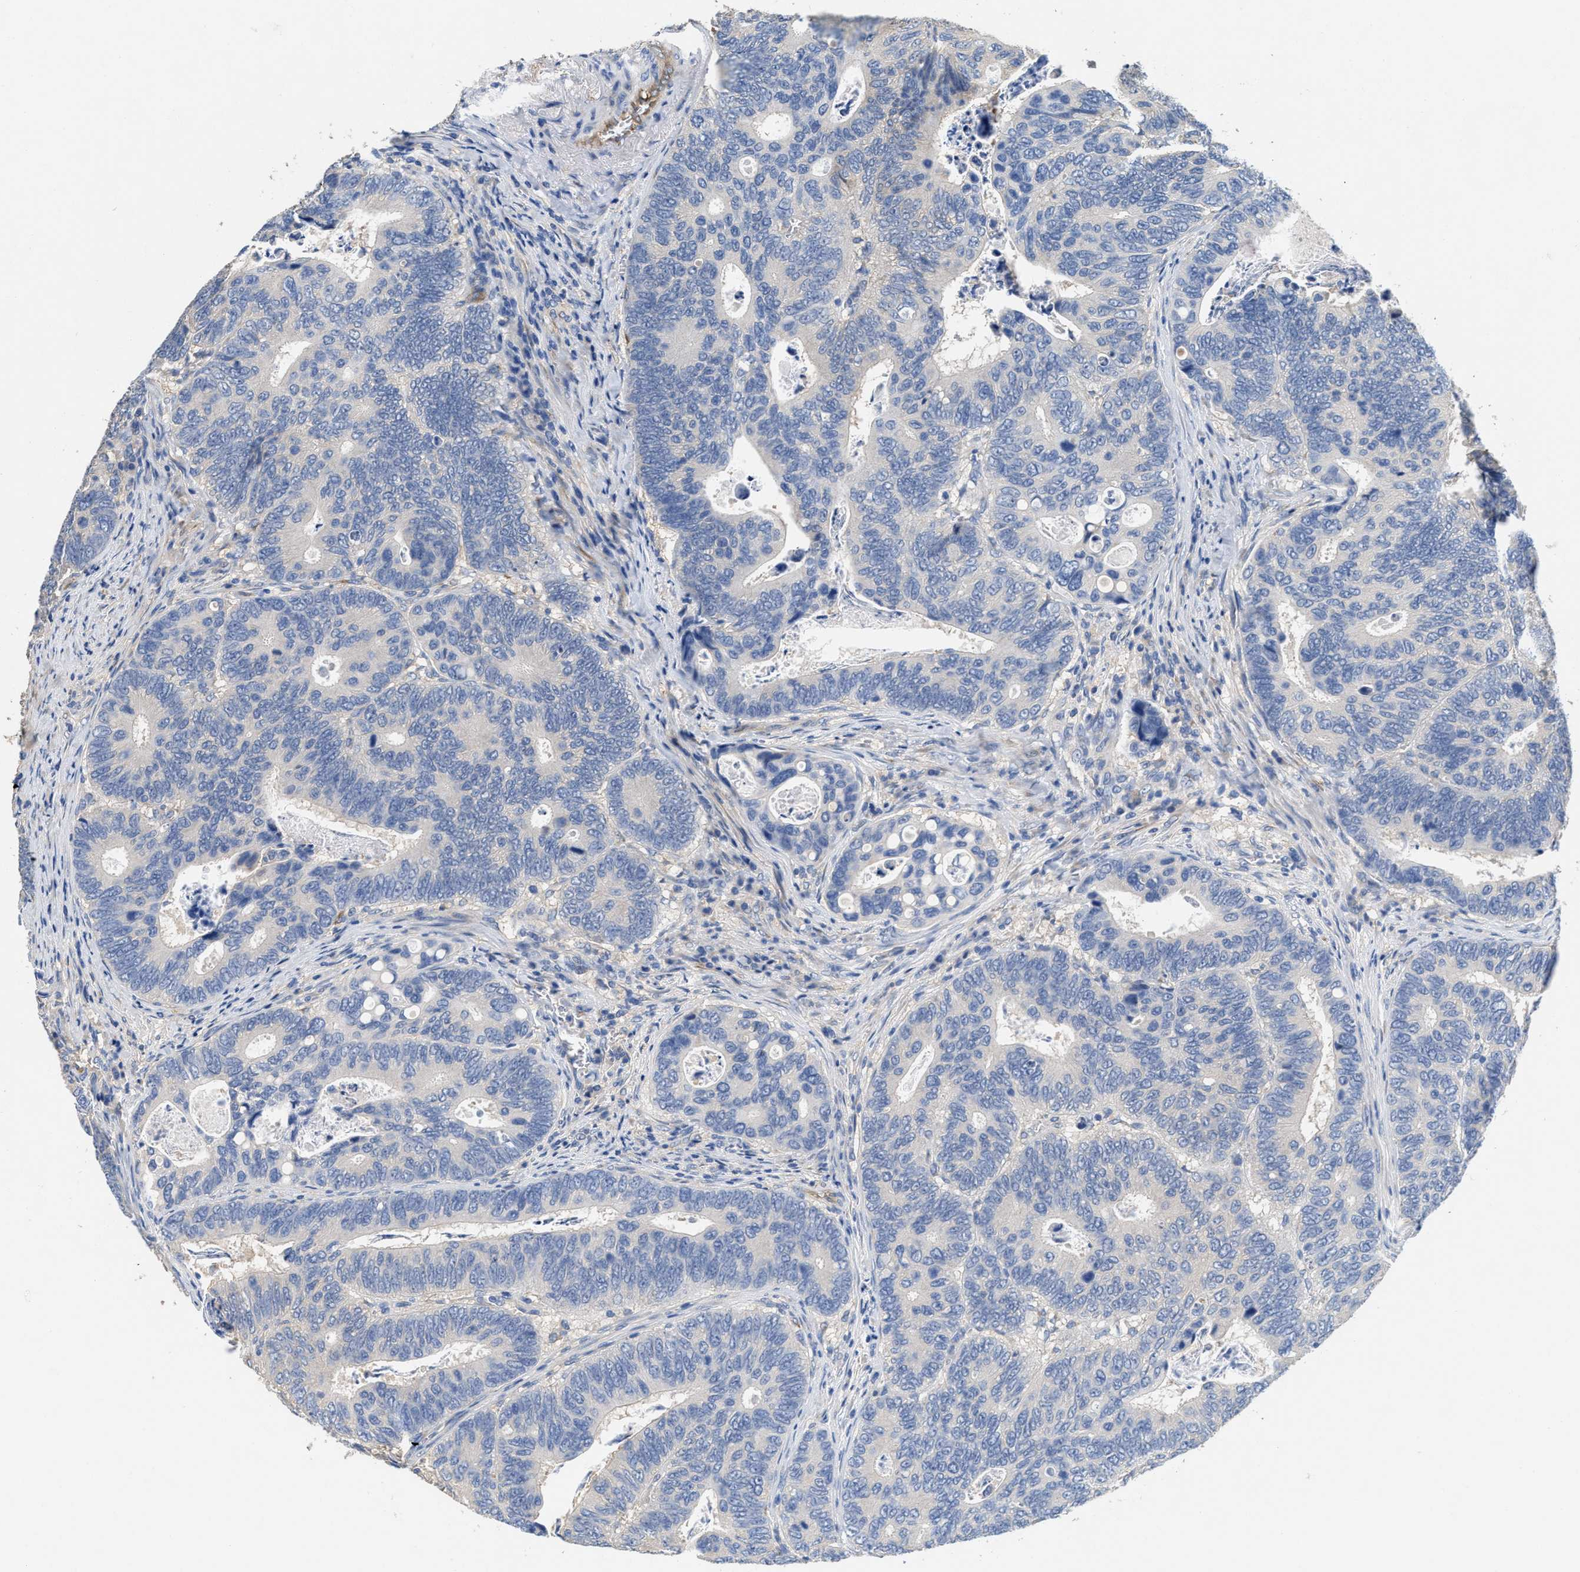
{"staining": {"intensity": "negative", "quantity": "none", "location": "none"}, "tissue": "colorectal cancer", "cell_type": "Tumor cells", "image_type": "cancer", "snomed": [{"axis": "morphology", "description": "Inflammation, NOS"}, {"axis": "morphology", "description": "Adenocarcinoma, NOS"}, {"axis": "topography", "description": "Colon"}], "caption": "This is an immunohistochemistry (IHC) micrograph of colorectal adenocarcinoma. There is no expression in tumor cells.", "gene": "PEG10", "patient": {"sex": "male", "age": 72}}